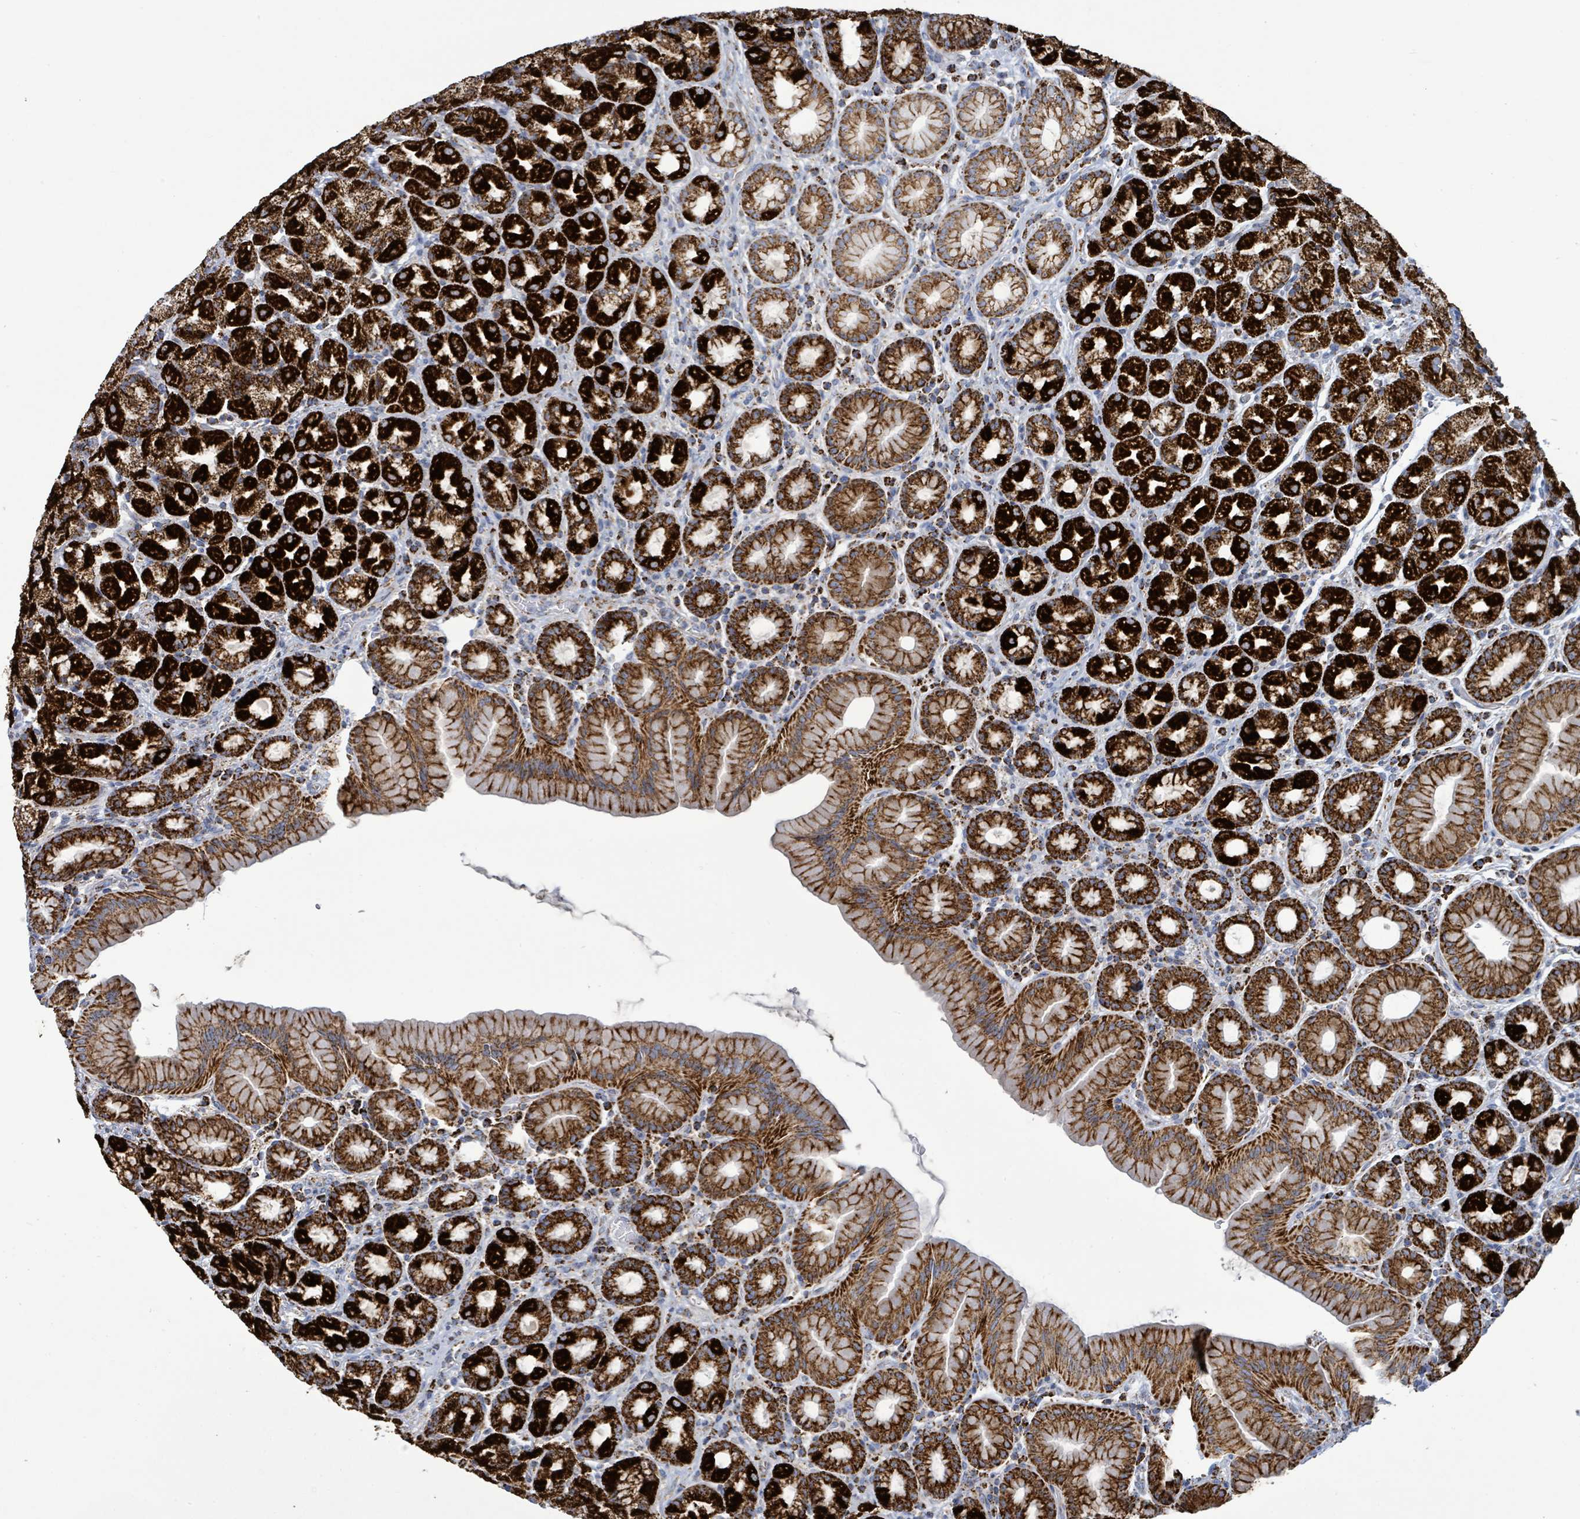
{"staining": {"intensity": "strong", "quantity": ">75%", "location": "cytoplasmic/membranous"}, "tissue": "stomach", "cell_type": "Glandular cells", "image_type": "normal", "snomed": [{"axis": "morphology", "description": "Normal tissue, NOS"}, {"axis": "topography", "description": "Stomach, upper"}, {"axis": "topography", "description": "Stomach"}], "caption": "Stomach stained for a protein (brown) reveals strong cytoplasmic/membranous positive expression in about >75% of glandular cells.", "gene": "SUCLG2", "patient": {"sex": "male", "age": 68}}